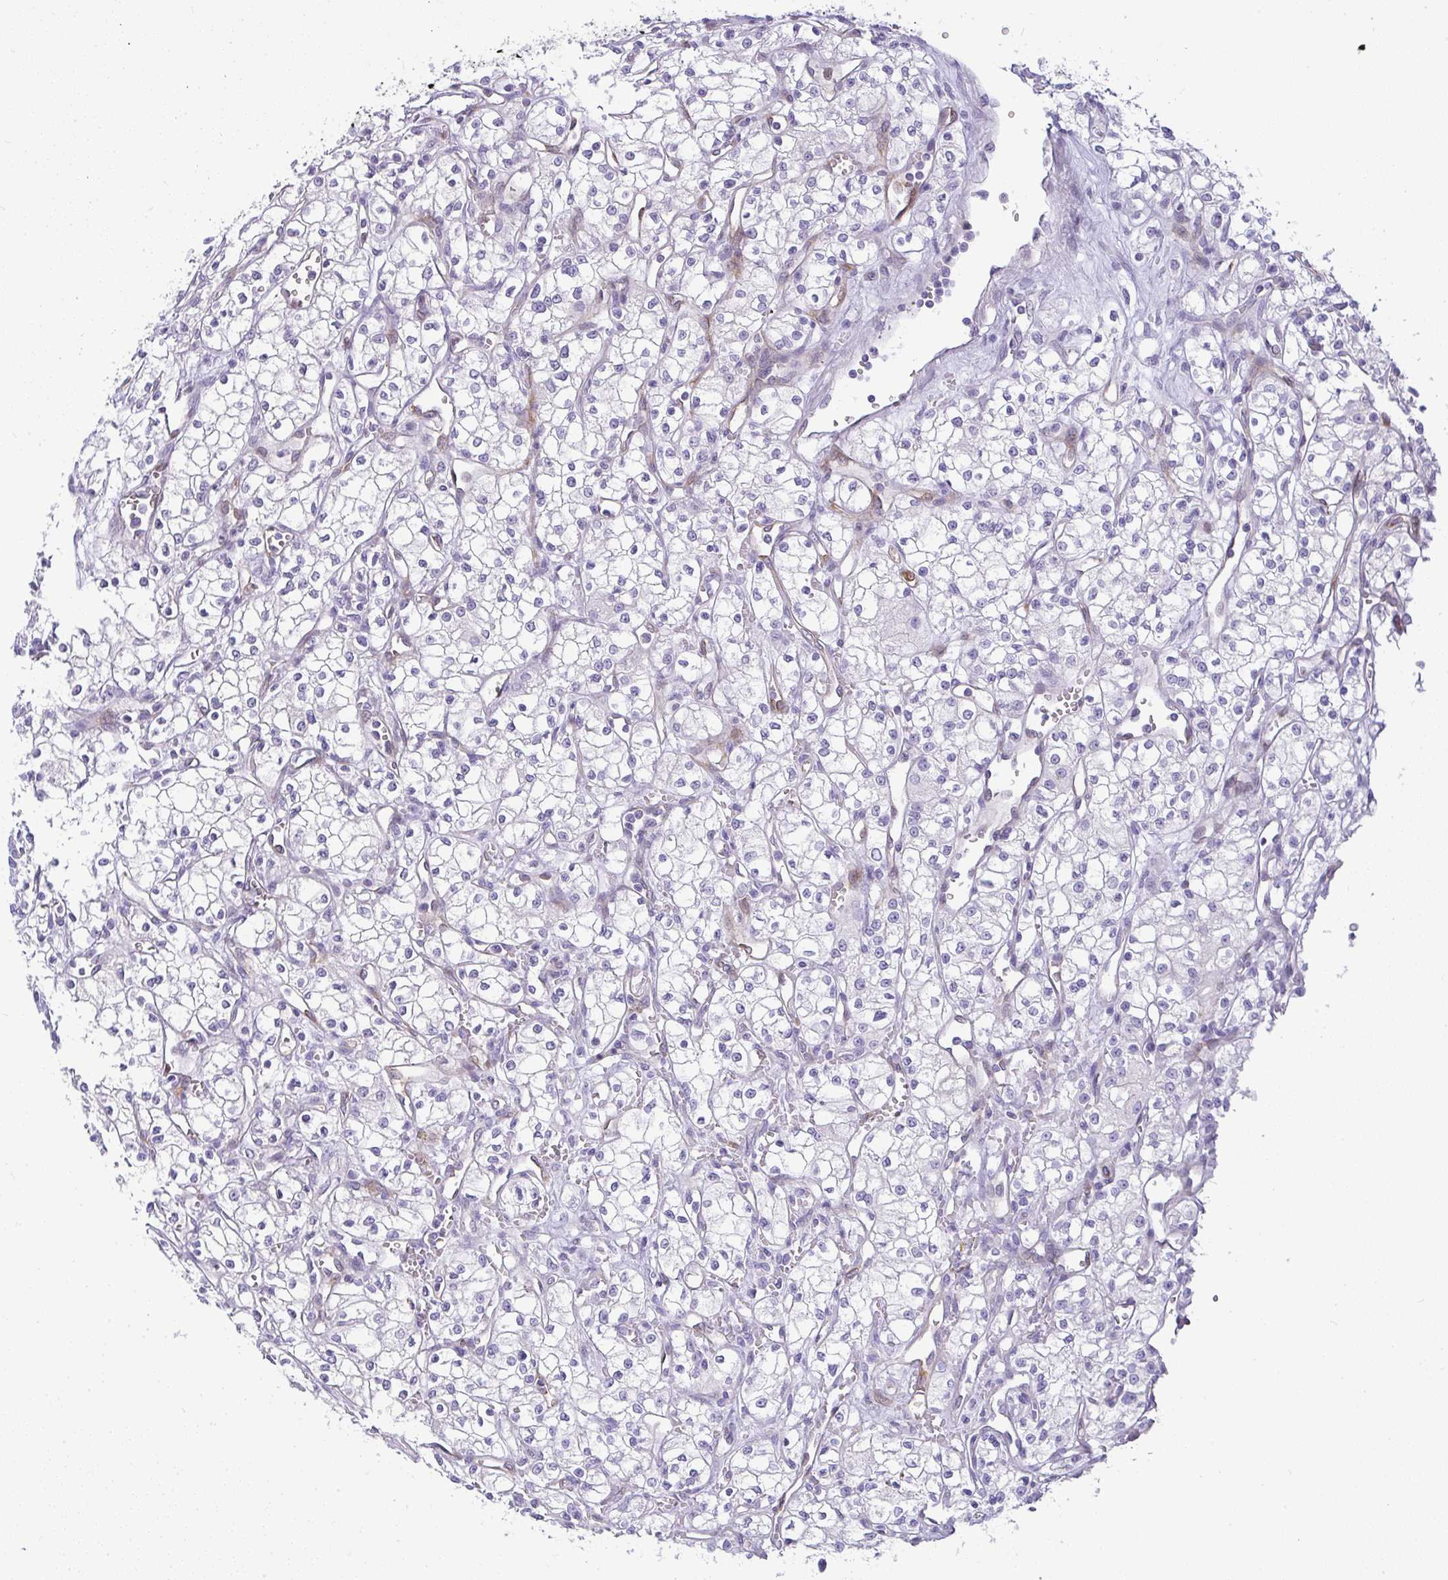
{"staining": {"intensity": "negative", "quantity": "none", "location": "none"}, "tissue": "renal cancer", "cell_type": "Tumor cells", "image_type": "cancer", "snomed": [{"axis": "morphology", "description": "Adenocarcinoma, NOS"}, {"axis": "topography", "description": "Kidney"}], "caption": "Immunohistochemistry (IHC) histopathology image of neoplastic tissue: renal adenocarcinoma stained with DAB (3,3'-diaminobenzidine) demonstrates no significant protein expression in tumor cells.", "gene": "LIPE", "patient": {"sex": "male", "age": 59}}